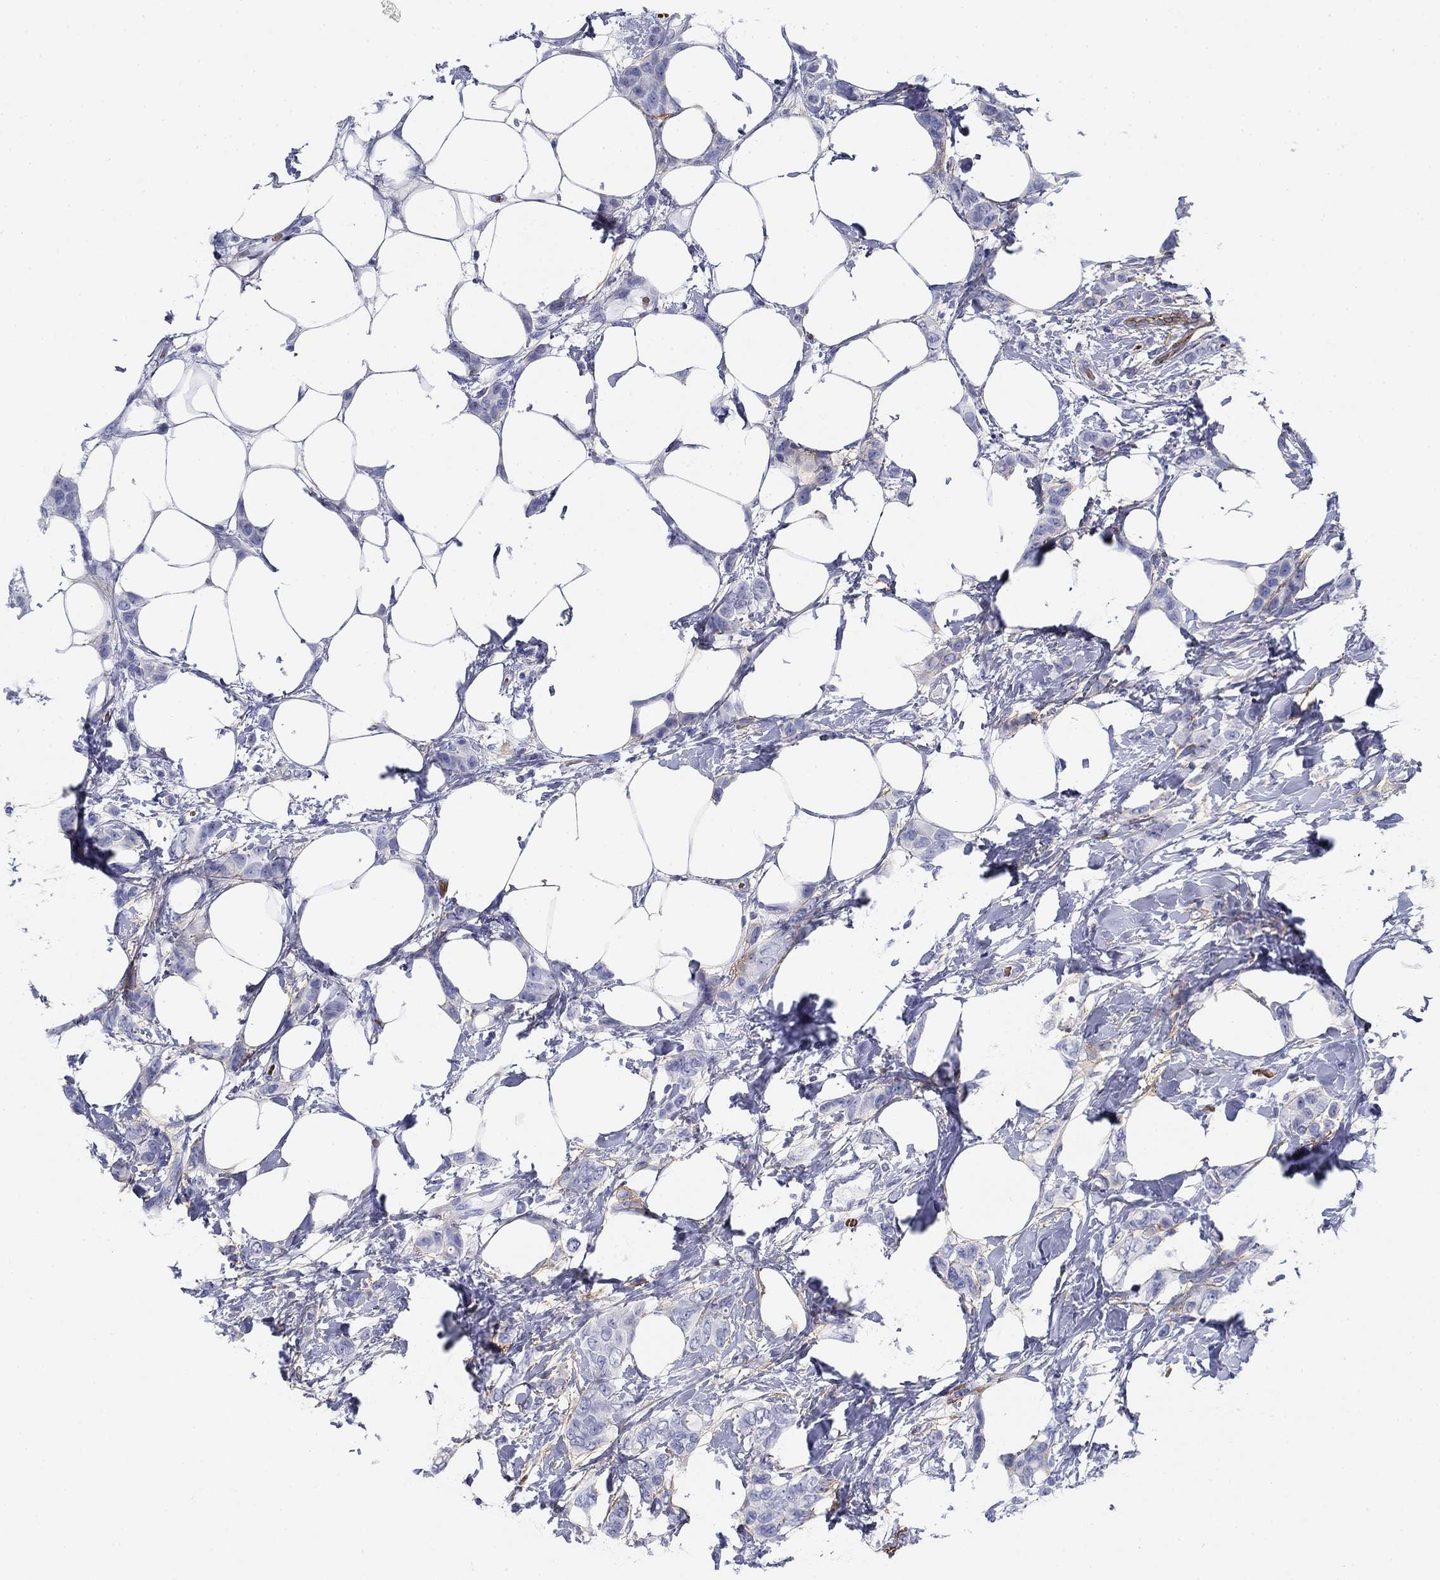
{"staining": {"intensity": "negative", "quantity": "none", "location": "none"}, "tissue": "breast cancer", "cell_type": "Tumor cells", "image_type": "cancer", "snomed": [{"axis": "morphology", "description": "Lobular carcinoma"}, {"axis": "topography", "description": "Breast"}], "caption": "Micrograph shows no significant protein staining in tumor cells of breast cancer.", "gene": "GPC1", "patient": {"sex": "female", "age": 66}}